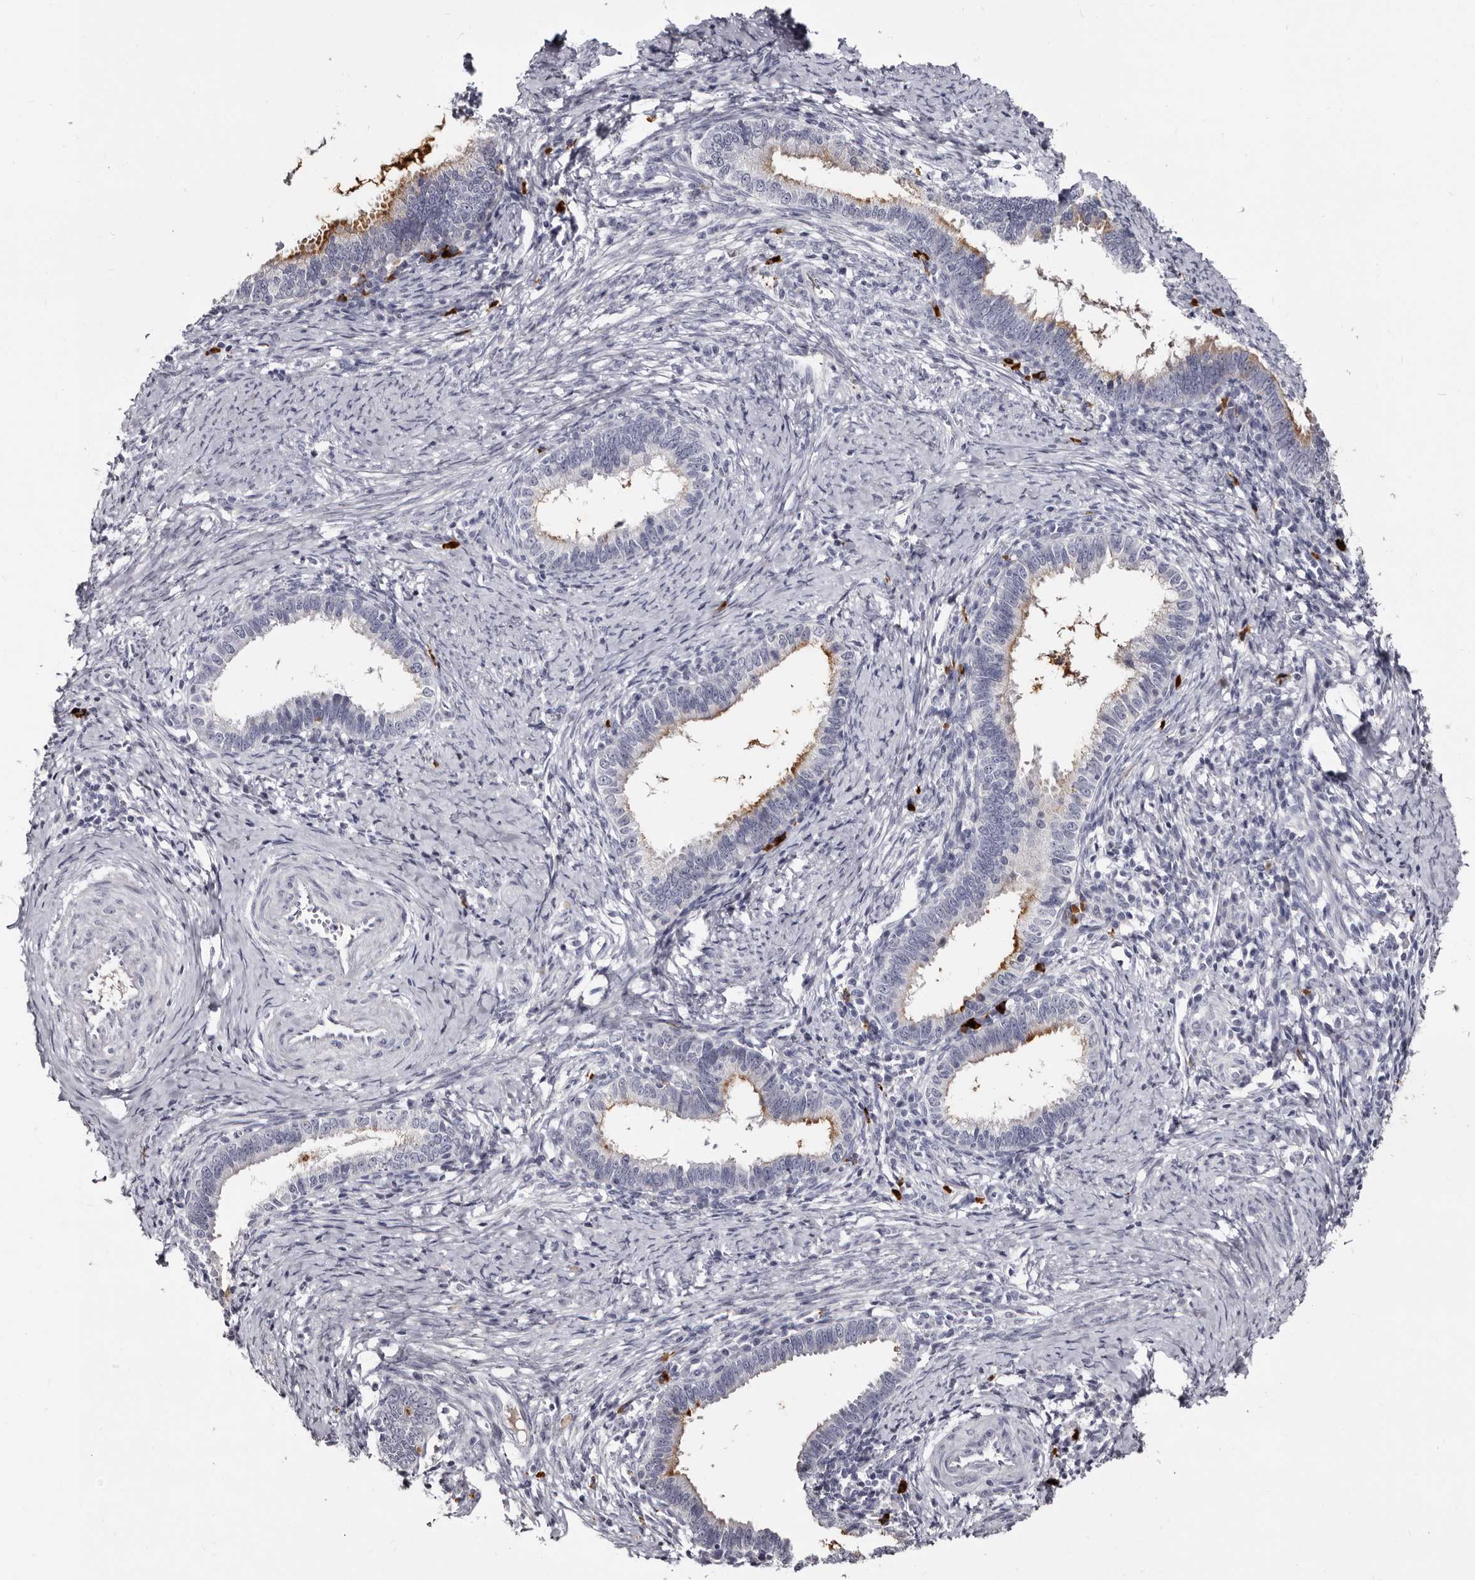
{"staining": {"intensity": "moderate", "quantity": "25%-75%", "location": "cytoplasmic/membranous"}, "tissue": "cervical cancer", "cell_type": "Tumor cells", "image_type": "cancer", "snomed": [{"axis": "morphology", "description": "Adenocarcinoma, NOS"}, {"axis": "topography", "description": "Cervix"}], "caption": "Cervical cancer (adenocarcinoma) was stained to show a protein in brown. There is medium levels of moderate cytoplasmic/membranous positivity in approximately 25%-75% of tumor cells.", "gene": "TBC1D22B", "patient": {"sex": "female", "age": 36}}